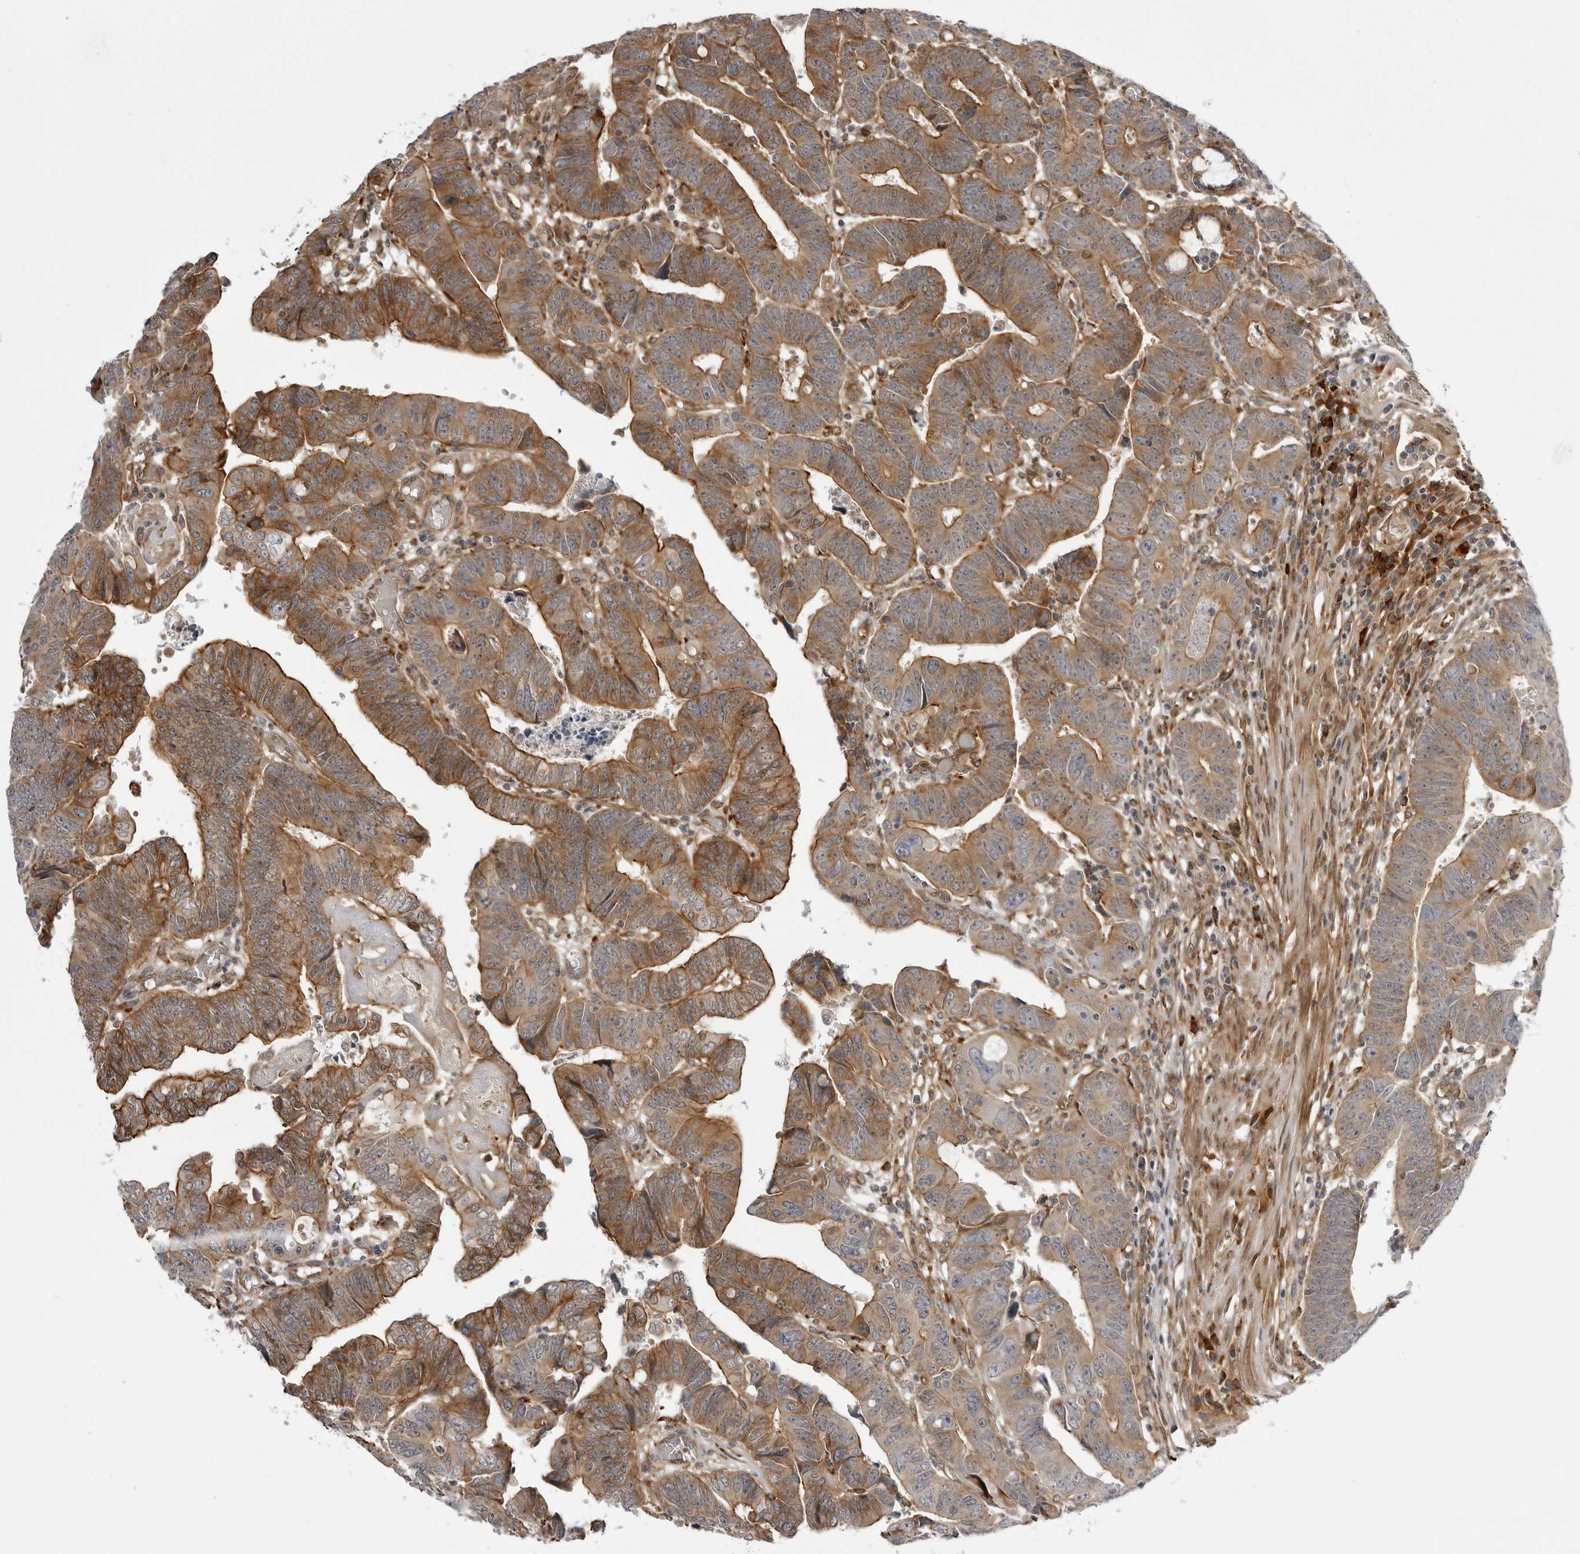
{"staining": {"intensity": "moderate", "quantity": ">75%", "location": "cytoplasmic/membranous"}, "tissue": "colorectal cancer", "cell_type": "Tumor cells", "image_type": "cancer", "snomed": [{"axis": "morphology", "description": "Adenocarcinoma, NOS"}, {"axis": "topography", "description": "Rectum"}], "caption": "Immunohistochemical staining of human colorectal cancer displays medium levels of moderate cytoplasmic/membranous staining in approximately >75% of tumor cells.", "gene": "ARL5A", "patient": {"sex": "female", "age": 65}}